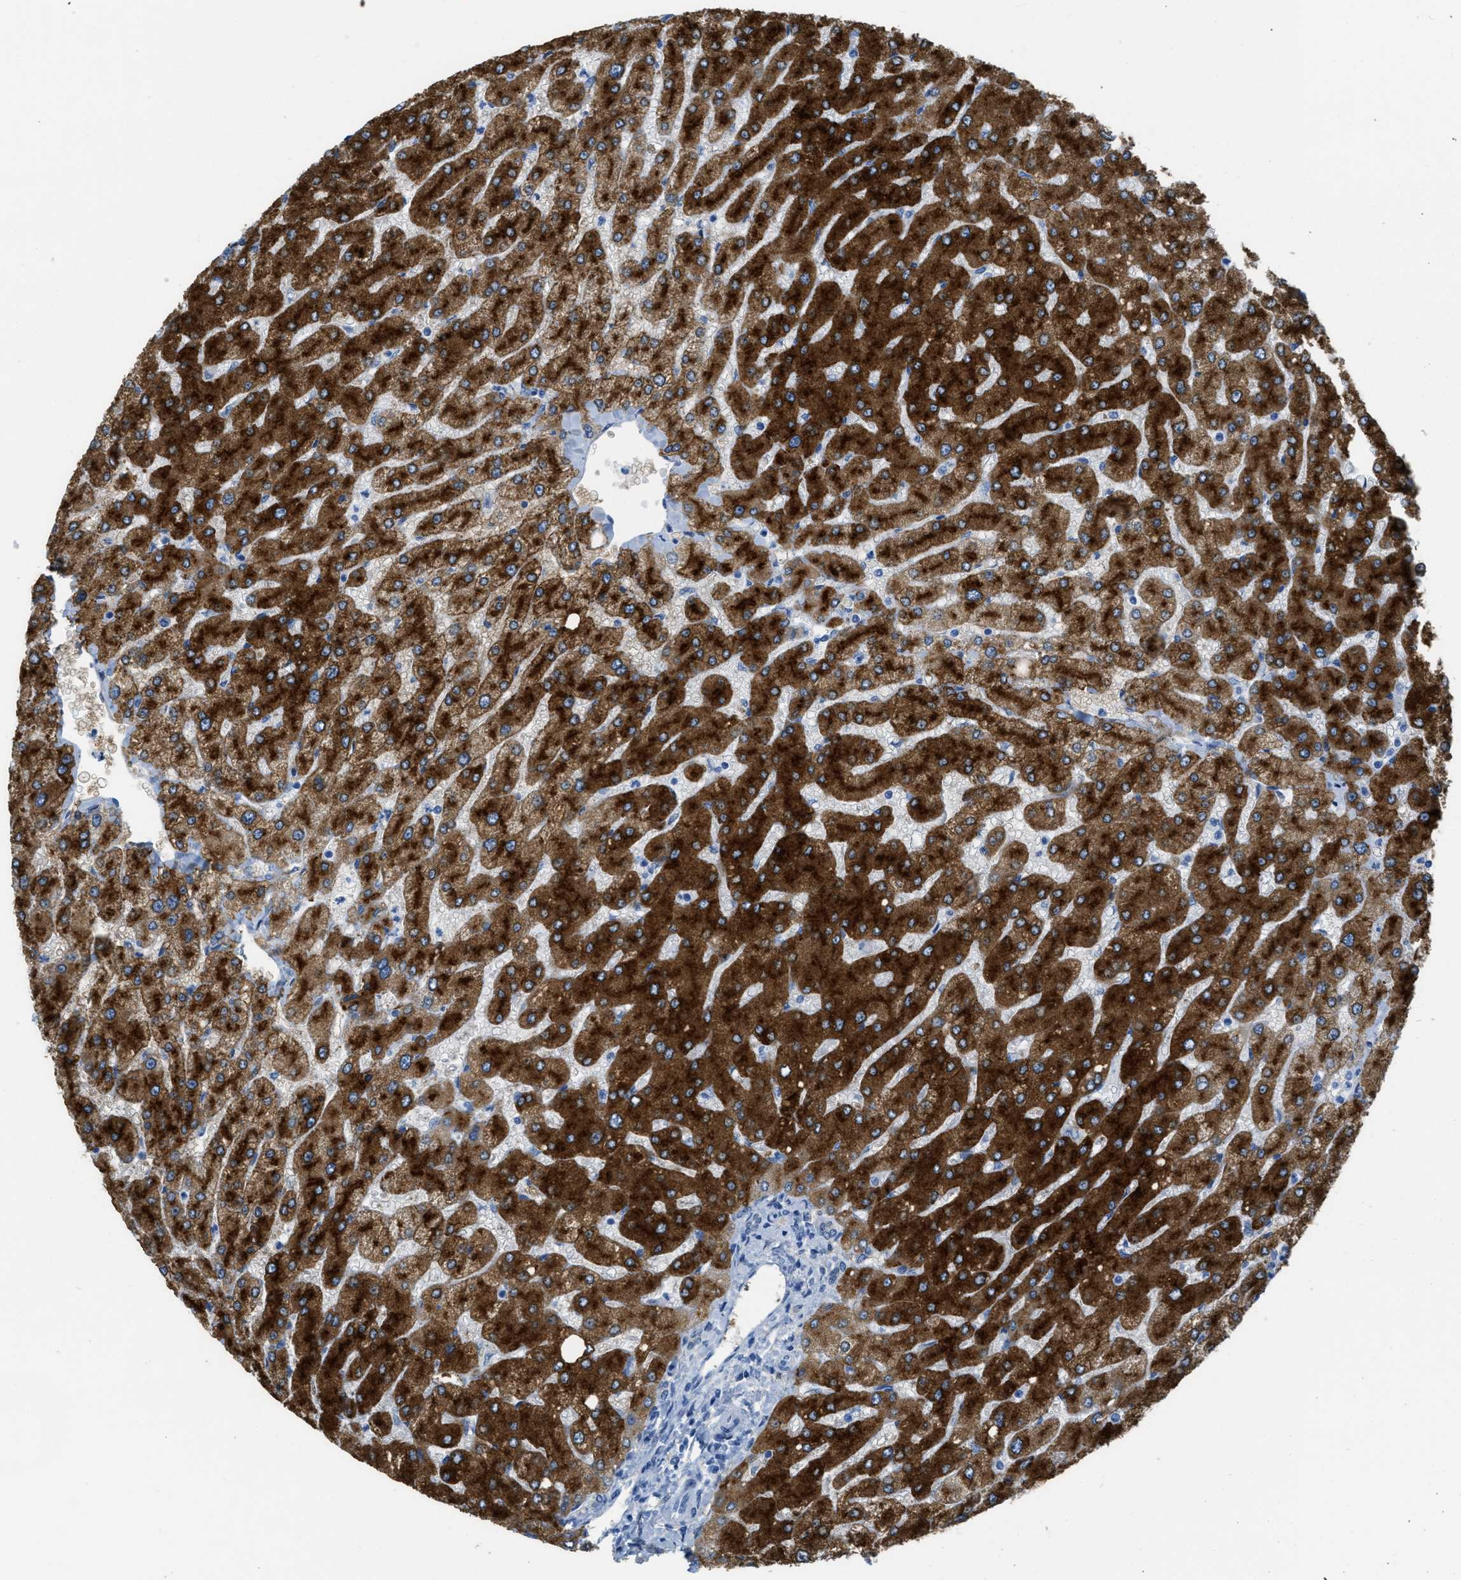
{"staining": {"intensity": "negative", "quantity": "none", "location": "none"}, "tissue": "liver", "cell_type": "Cholangiocytes", "image_type": "normal", "snomed": [{"axis": "morphology", "description": "Normal tissue, NOS"}, {"axis": "topography", "description": "Liver"}], "caption": "The image displays no staining of cholangiocytes in unremarkable liver. (DAB (3,3'-diaminobenzidine) immunohistochemistry, high magnification).", "gene": "ASGR1", "patient": {"sex": "male", "age": 55}}